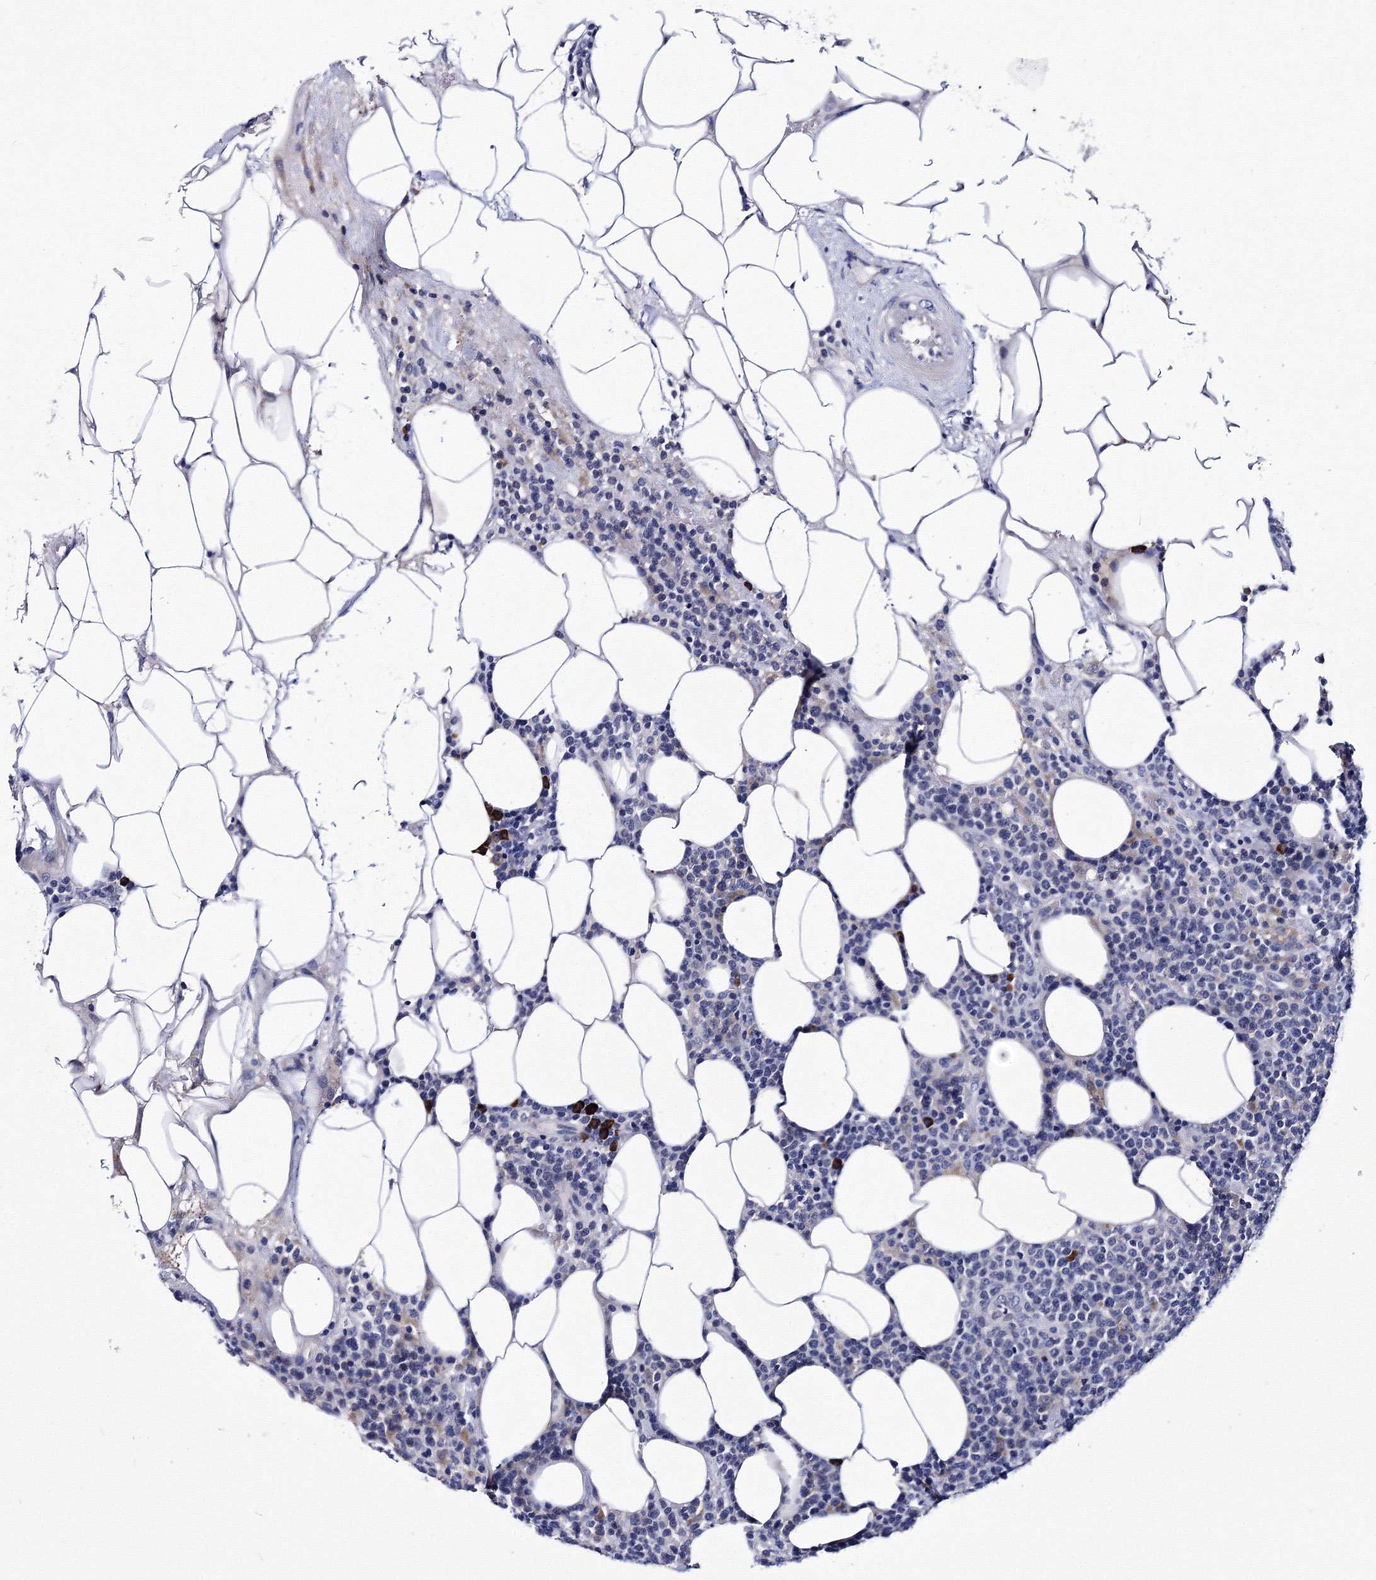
{"staining": {"intensity": "negative", "quantity": "none", "location": "none"}, "tissue": "lymphoma", "cell_type": "Tumor cells", "image_type": "cancer", "snomed": [{"axis": "morphology", "description": "Malignant lymphoma, non-Hodgkin's type, High grade"}, {"axis": "topography", "description": "Lymph node"}], "caption": "Human lymphoma stained for a protein using immunohistochemistry reveals no expression in tumor cells.", "gene": "TRPM2", "patient": {"sex": "male", "age": 61}}